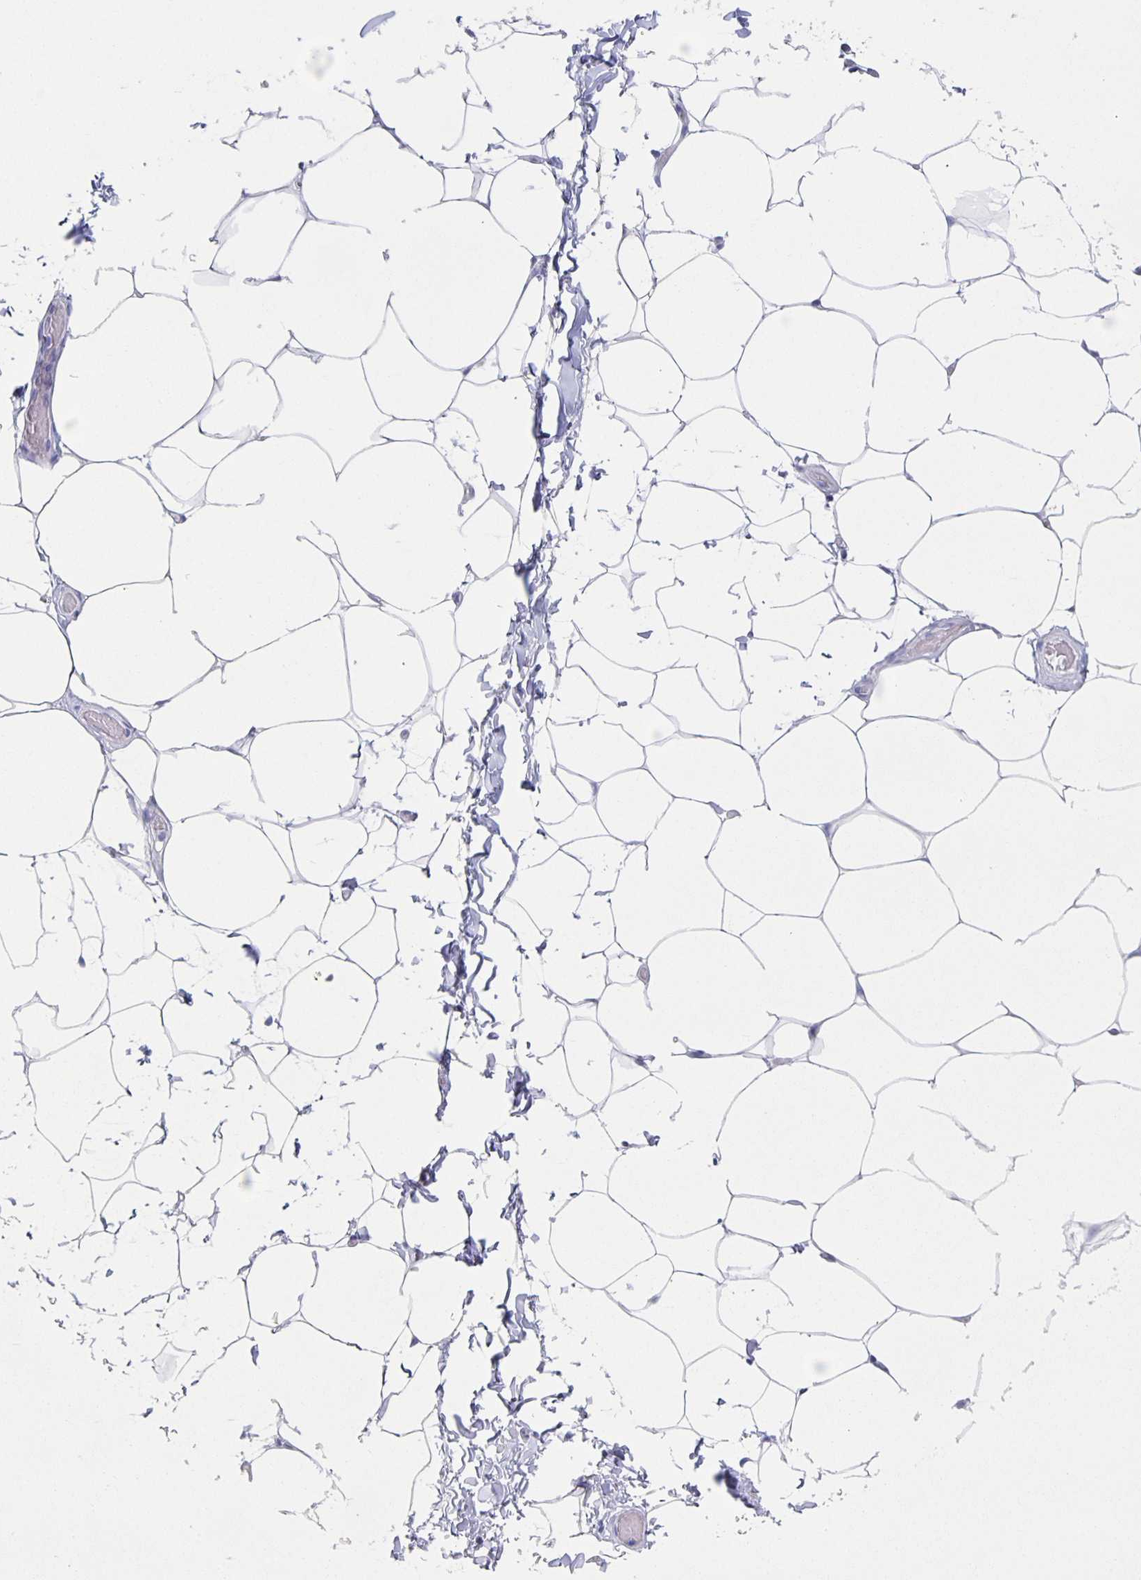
{"staining": {"intensity": "negative", "quantity": "none", "location": "none"}, "tissue": "adipose tissue", "cell_type": "Adipocytes", "image_type": "normal", "snomed": [{"axis": "morphology", "description": "Normal tissue, NOS"}, {"axis": "topography", "description": "Soft tissue"}, {"axis": "topography", "description": "Adipose tissue"}, {"axis": "topography", "description": "Vascular tissue"}, {"axis": "topography", "description": "Peripheral nerve tissue"}], "caption": "Photomicrograph shows no significant protein expression in adipocytes of unremarkable adipose tissue.", "gene": "SLC34A2", "patient": {"sex": "male", "age": 29}}